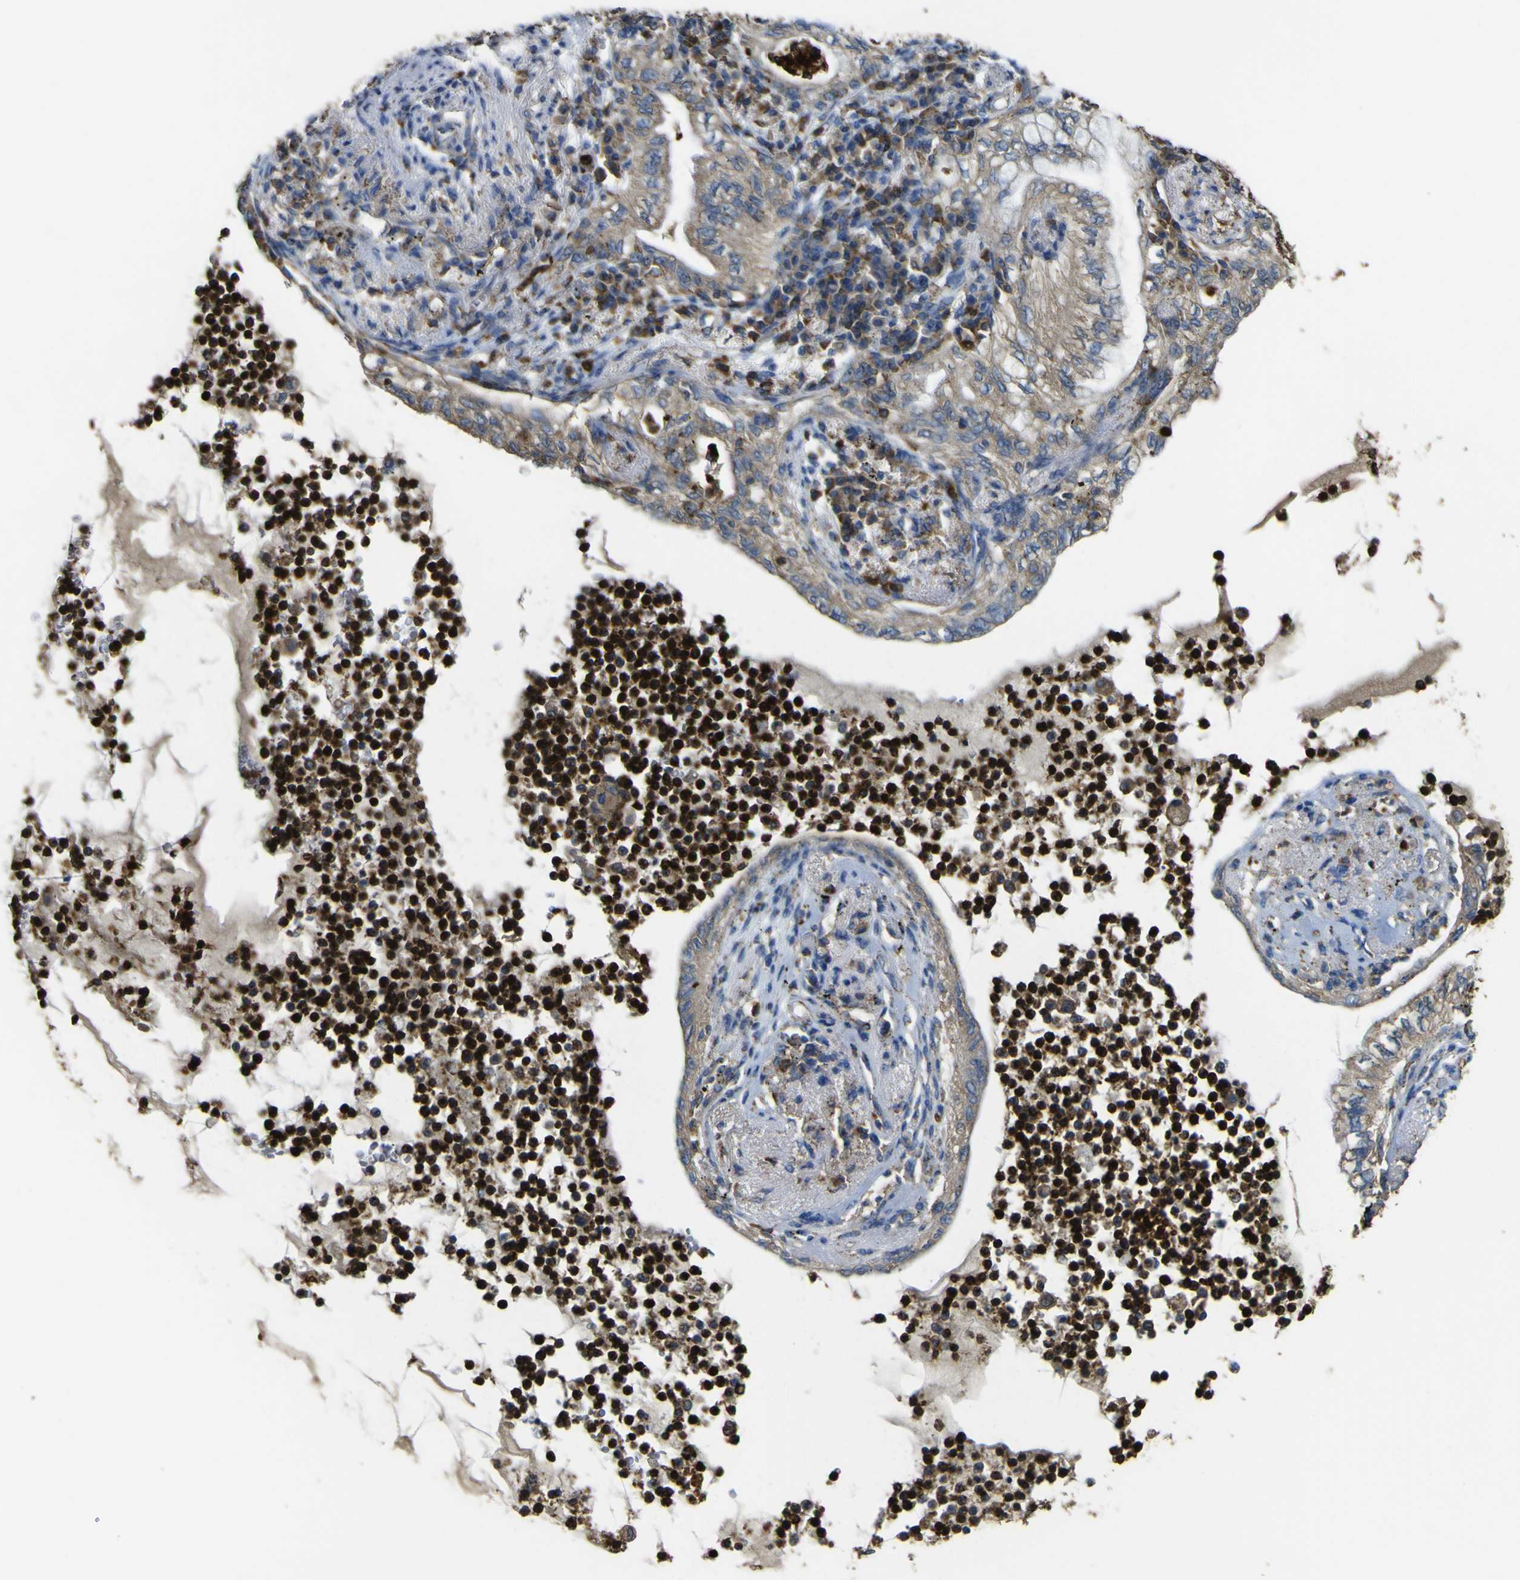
{"staining": {"intensity": "moderate", "quantity": "25%-75%", "location": "cytoplasmic/membranous"}, "tissue": "lung cancer", "cell_type": "Tumor cells", "image_type": "cancer", "snomed": [{"axis": "morphology", "description": "Normal tissue, NOS"}, {"axis": "morphology", "description": "Adenocarcinoma, NOS"}, {"axis": "topography", "description": "Bronchus"}, {"axis": "topography", "description": "Lung"}], "caption": "Immunohistochemistry of human lung cancer (adenocarcinoma) shows medium levels of moderate cytoplasmic/membranous expression in approximately 25%-75% of tumor cells.", "gene": "ACSL3", "patient": {"sex": "female", "age": 70}}